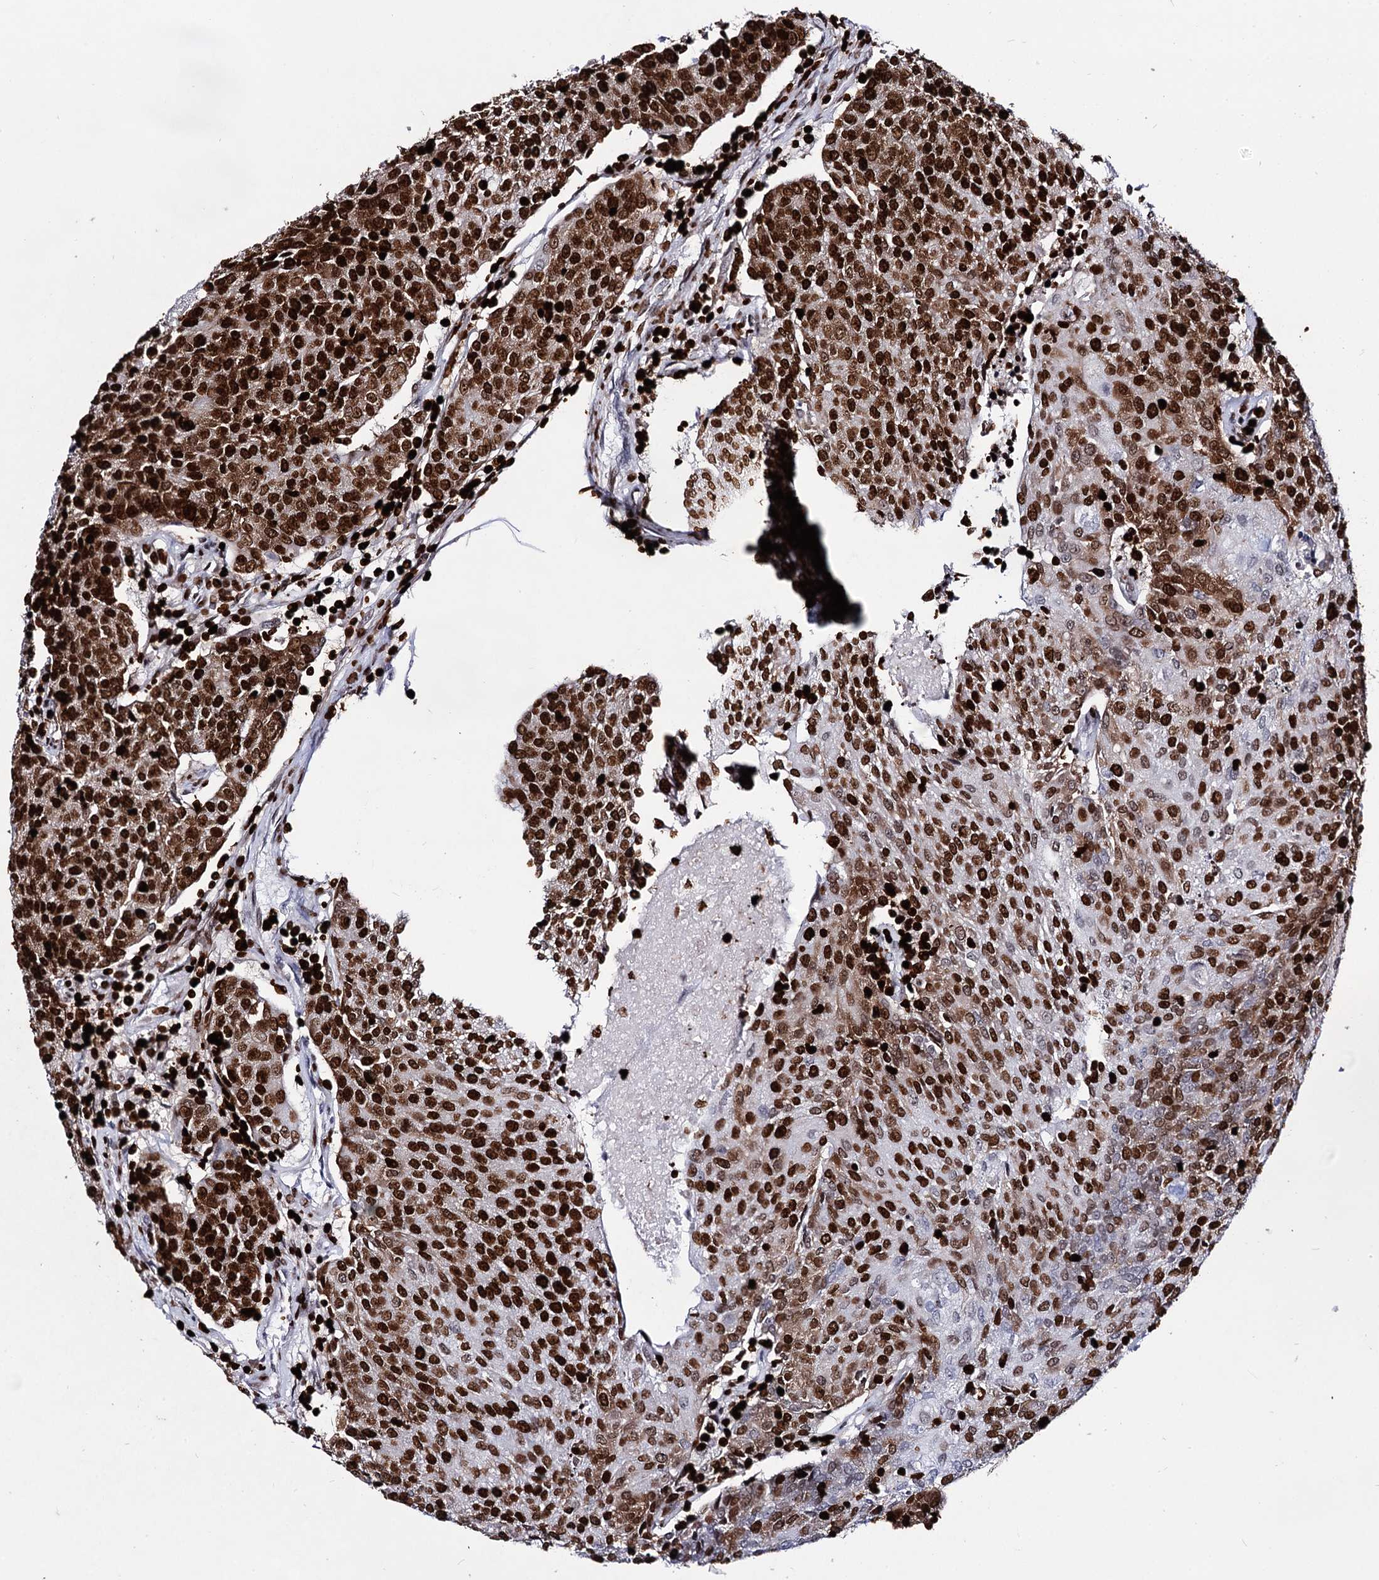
{"staining": {"intensity": "strong", "quantity": ">75%", "location": "nuclear"}, "tissue": "urothelial cancer", "cell_type": "Tumor cells", "image_type": "cancer", "snomed": [{"axis": "morphology", "description": "Urothelial carcinoma, High grade"}, {"axis": "topography", "description": "Urinary bladder"}], "caption": "Immunohistochemical staining of urothelial carcinoma (high-grade) exhibits high levels of strong nuclear positivity in approximately >75% of tumor cells.", "gene": "HMGB2", "patient": {"sex": "female", "age": 85}}